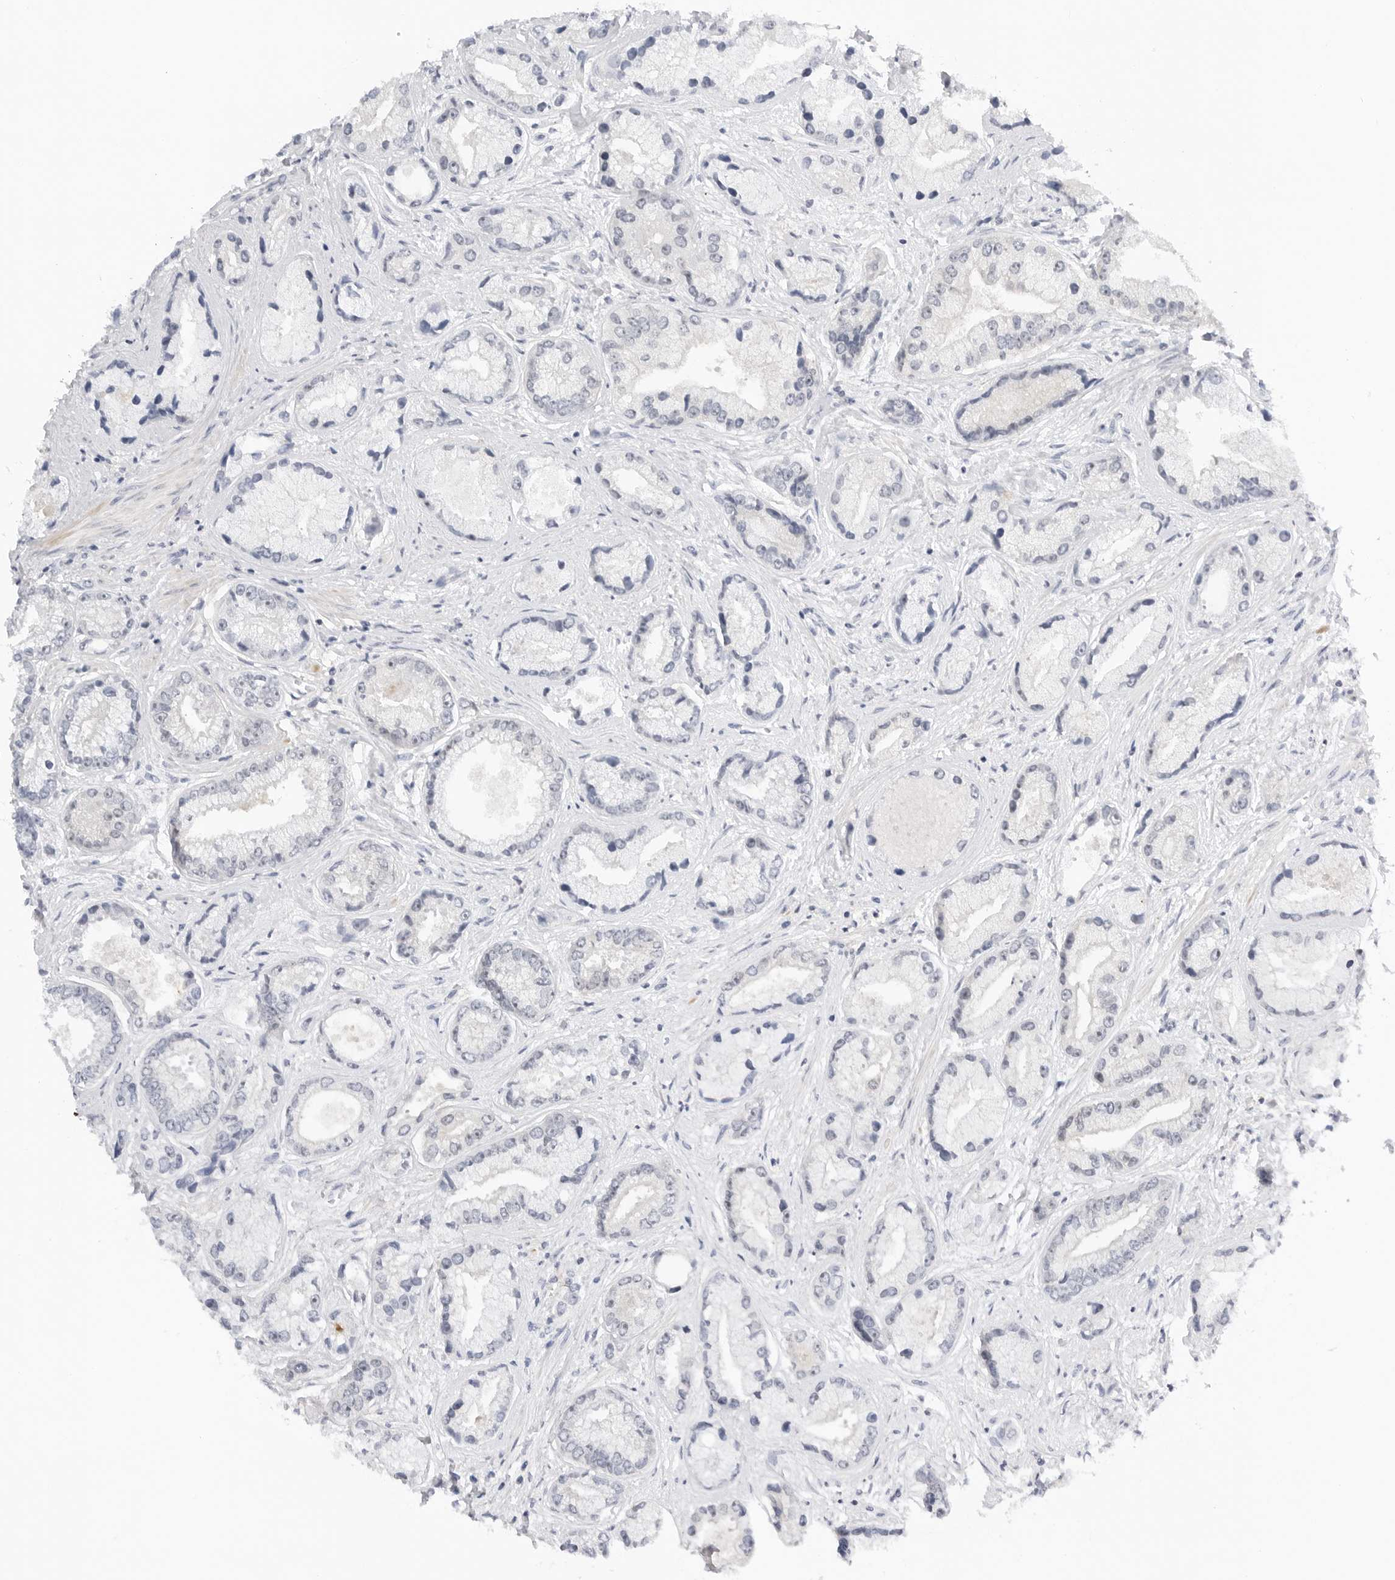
{"staining": {"intensity": "negative", "quantity": "none", "location": "none"}, "tissue": "prostate cancer", "cell_type": "Tumor cells", "image_type": "cancer", "snomed": [{"axis": "morphology", "description": "Adenocarcinoma, High grade"}, {"axis": "topography", "description": "Prostate"}], "caption": "High magnification brightfield microscopy of prostate adenocarcinoma (high-grade) stained with DAB (3,3'-diaminobenzidine) (brown) and counterstained with hematoxylin (blue): tumor cells show no significant positivity.", "gene": "MAP2K5", "patient": {"sex": "male", "age": 61}}